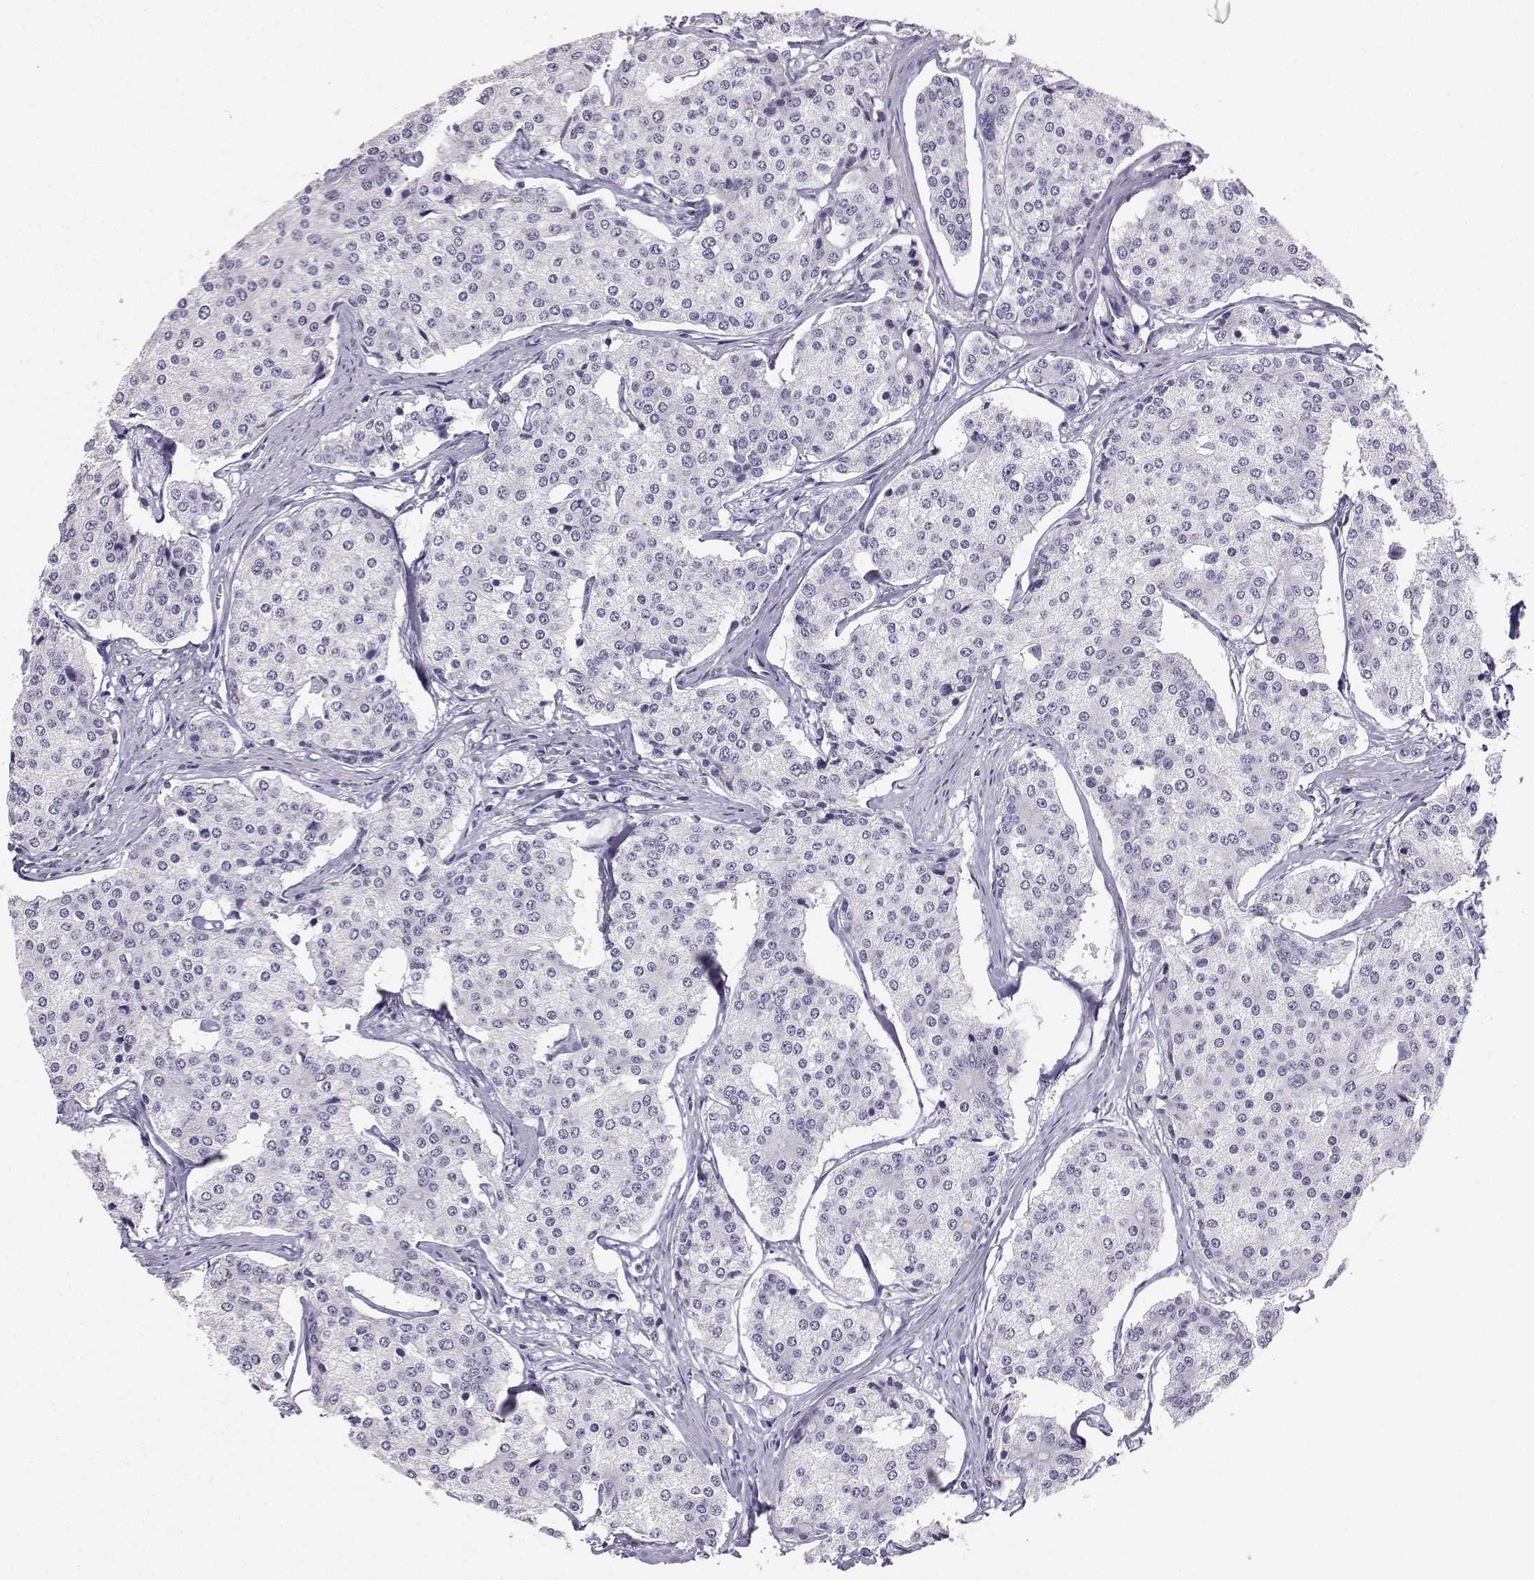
{"staining": {"intensity": "negative", "quantity": "none", "location": "none"}, "tissue": "carcinoid", "cell_type": "Tumor cells", "image_type": "cancer", "snomed": [{"axis": "morphology", "description": "Carcinoid, malignant, NOS"}, {"axis": "topography", "description": "Small intestine"}], "caption": "Malignant carcinoid was stained to show a protein in brown. There is no significant staining in tumor cells.", "gene": "TBR1", "patient": {"sex": "female", "age": 65}}